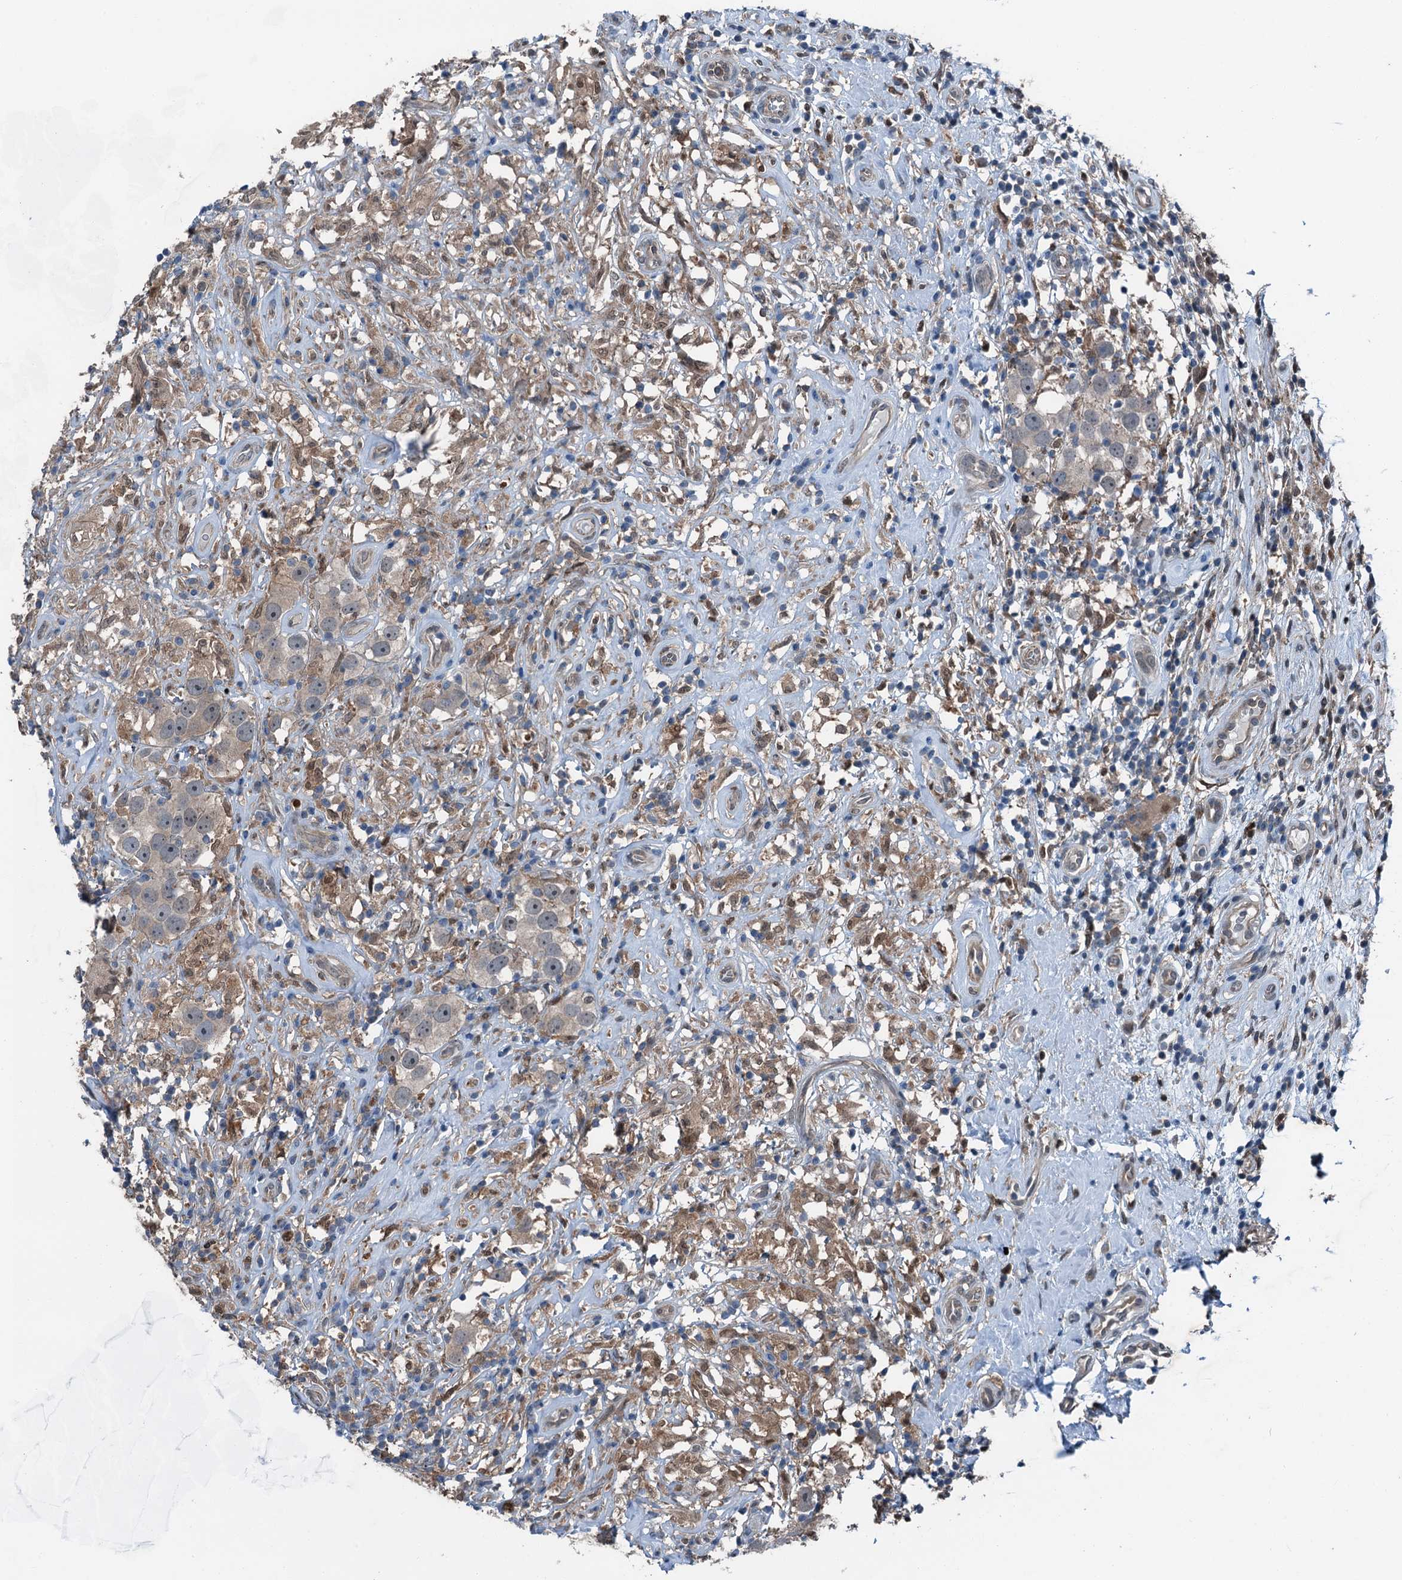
{"staining": {"intensity": "weak", "quantity": "<25%", "location": "cytoplasmic/membranous"}, "tissue": "testis cancer", "cell_type": "Tumor cells", "image_type": "cancer", "snomed": [{"axis": "morphology", "description": "Seminoma, NOS"}, {"axis": "topography", "description": "Testis"}], "caption": "Immunohistochemistry photomicrograph of human testis seminoma stained for a protein (brown), which shows no expression in tumor cells.", "gene": "RNH1", "patient": {"sex": "male", "age": 49}}